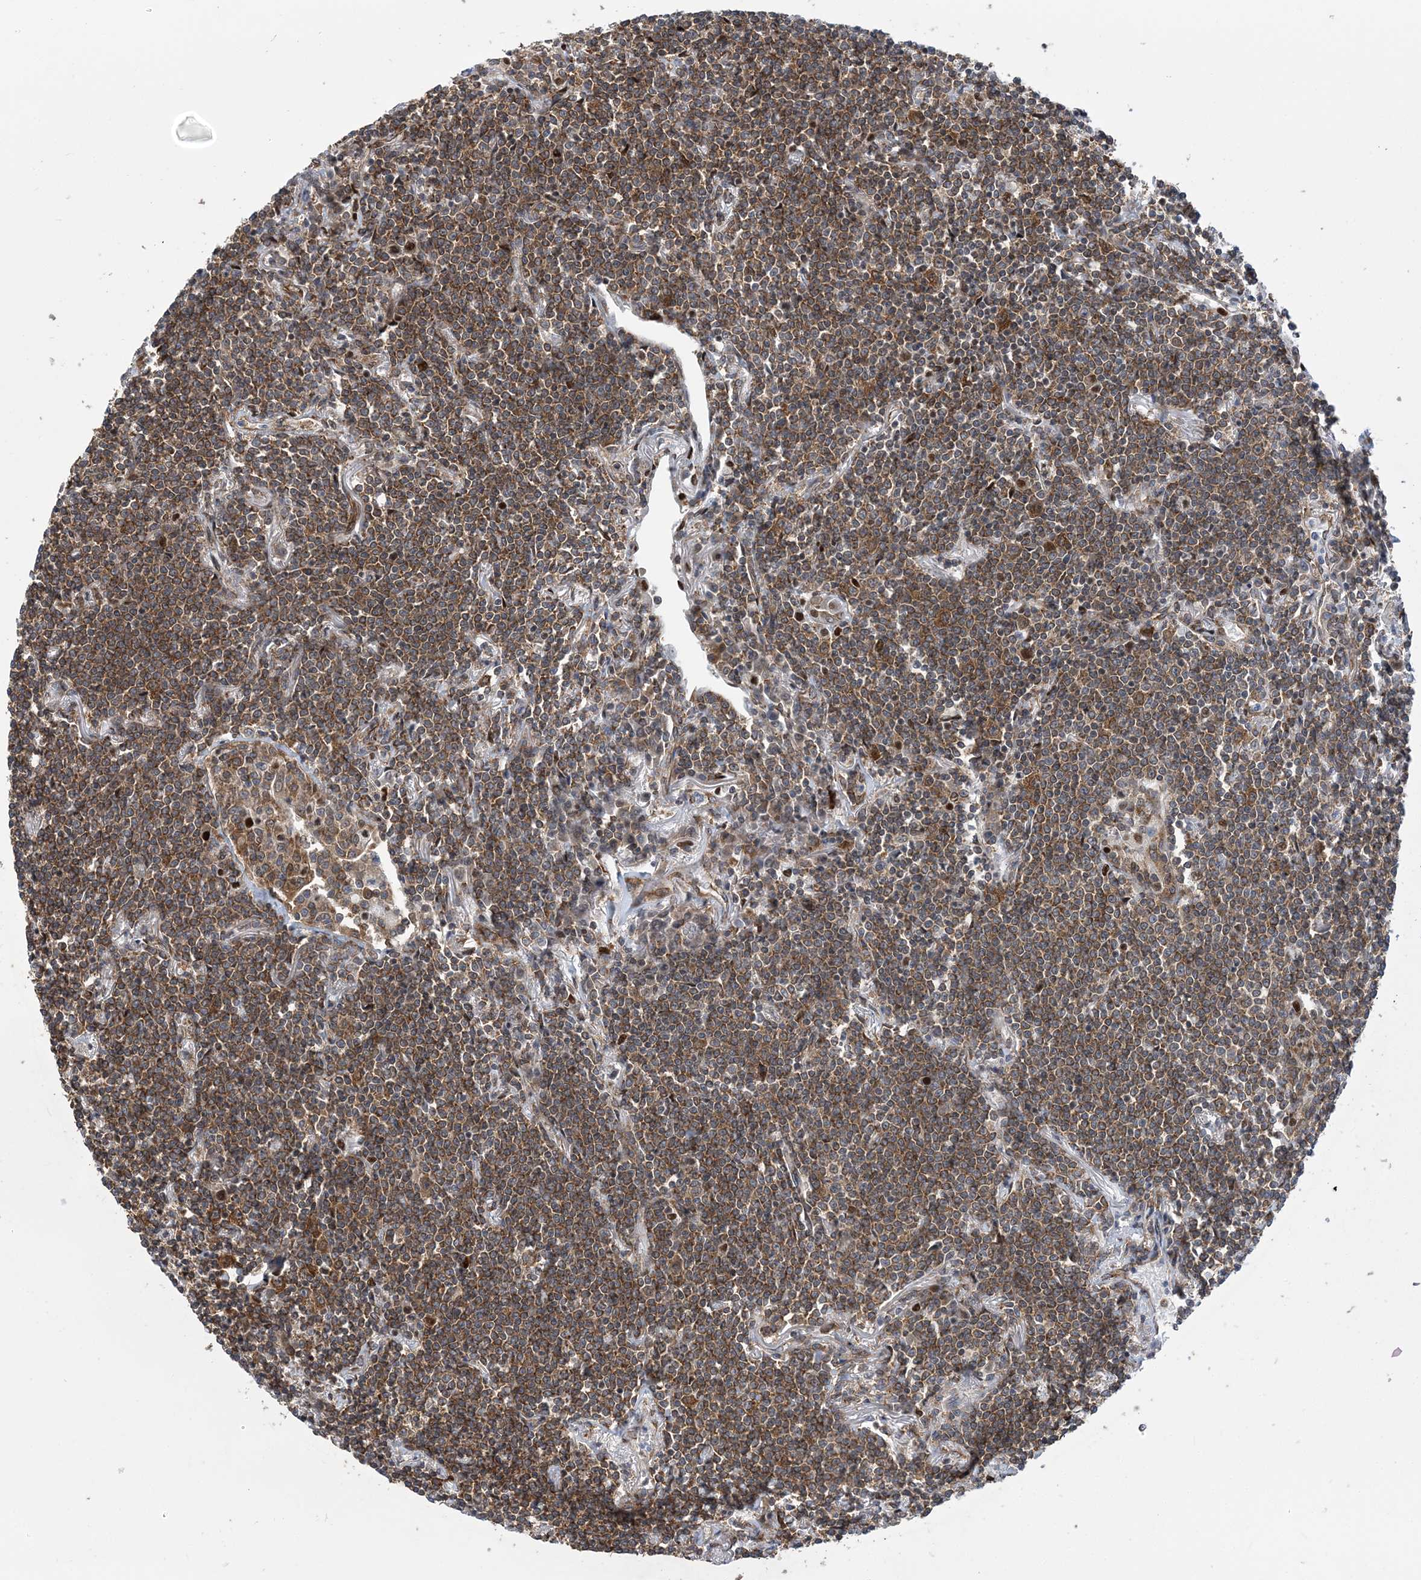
{"staining": {"intensity": "moderate", "quantity": ">75%", "location": "cytoplasmic/membranous"}, "tissue": "lymphoma", "cell_type": "Tumor cells", "image_type": "cancer", "snomed": [{"axis": "morphology", "description": "Malignant lymphoma, non-Hodgkin's type, Low grade"}, {"axis": "topography", "description": "Lung"}], "caption": "Lymphoma stained with a brown dye reveals moderate cytoplasmic/membranous positive expression in about >75% of tumor cells.", "gene": "PHF1", "patient": {"sex": "female", "age": 71}}